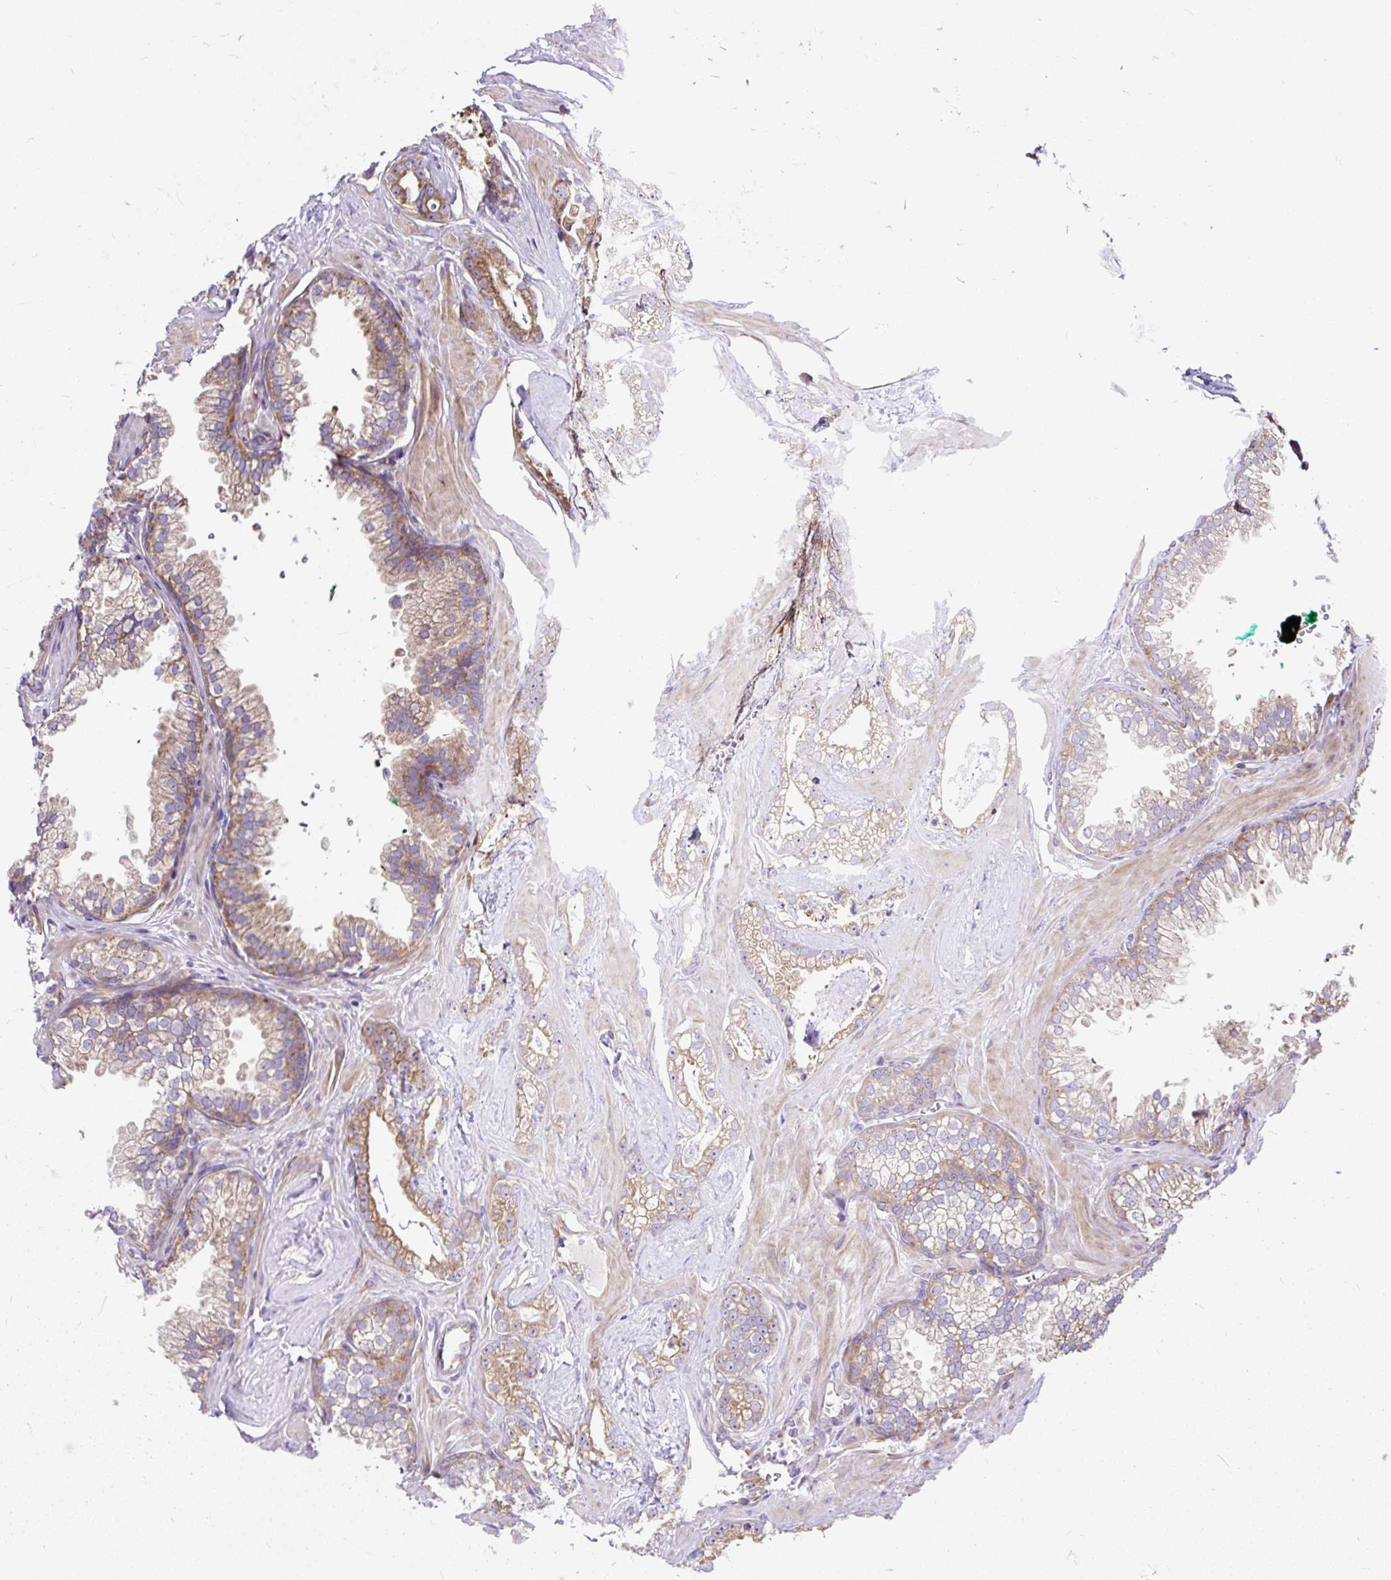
{"staining": {"intensity": "moderate", "quantity": "25%-75%", "location": "cytoplasmic/membranous"}, "tissue": "prostate cancer", "cell_type": "Tumor cells", "image_type": "cancer", "snomed": [{"axis": "morphology", "description": "Adenocarcinoma, Low grade"}, {"axis": "topography", "description": "Prostate"}], "caption": "IHC photomicrograph of prostate low-grade adenocarcinoma stained for a protein (brown), which reveals medium levels of moderate cytoplasmic/membranous staining in about 25%-75% of tumor cells.", "gene": "RPS5", "patient": {"sex": "male", "age": 60}}